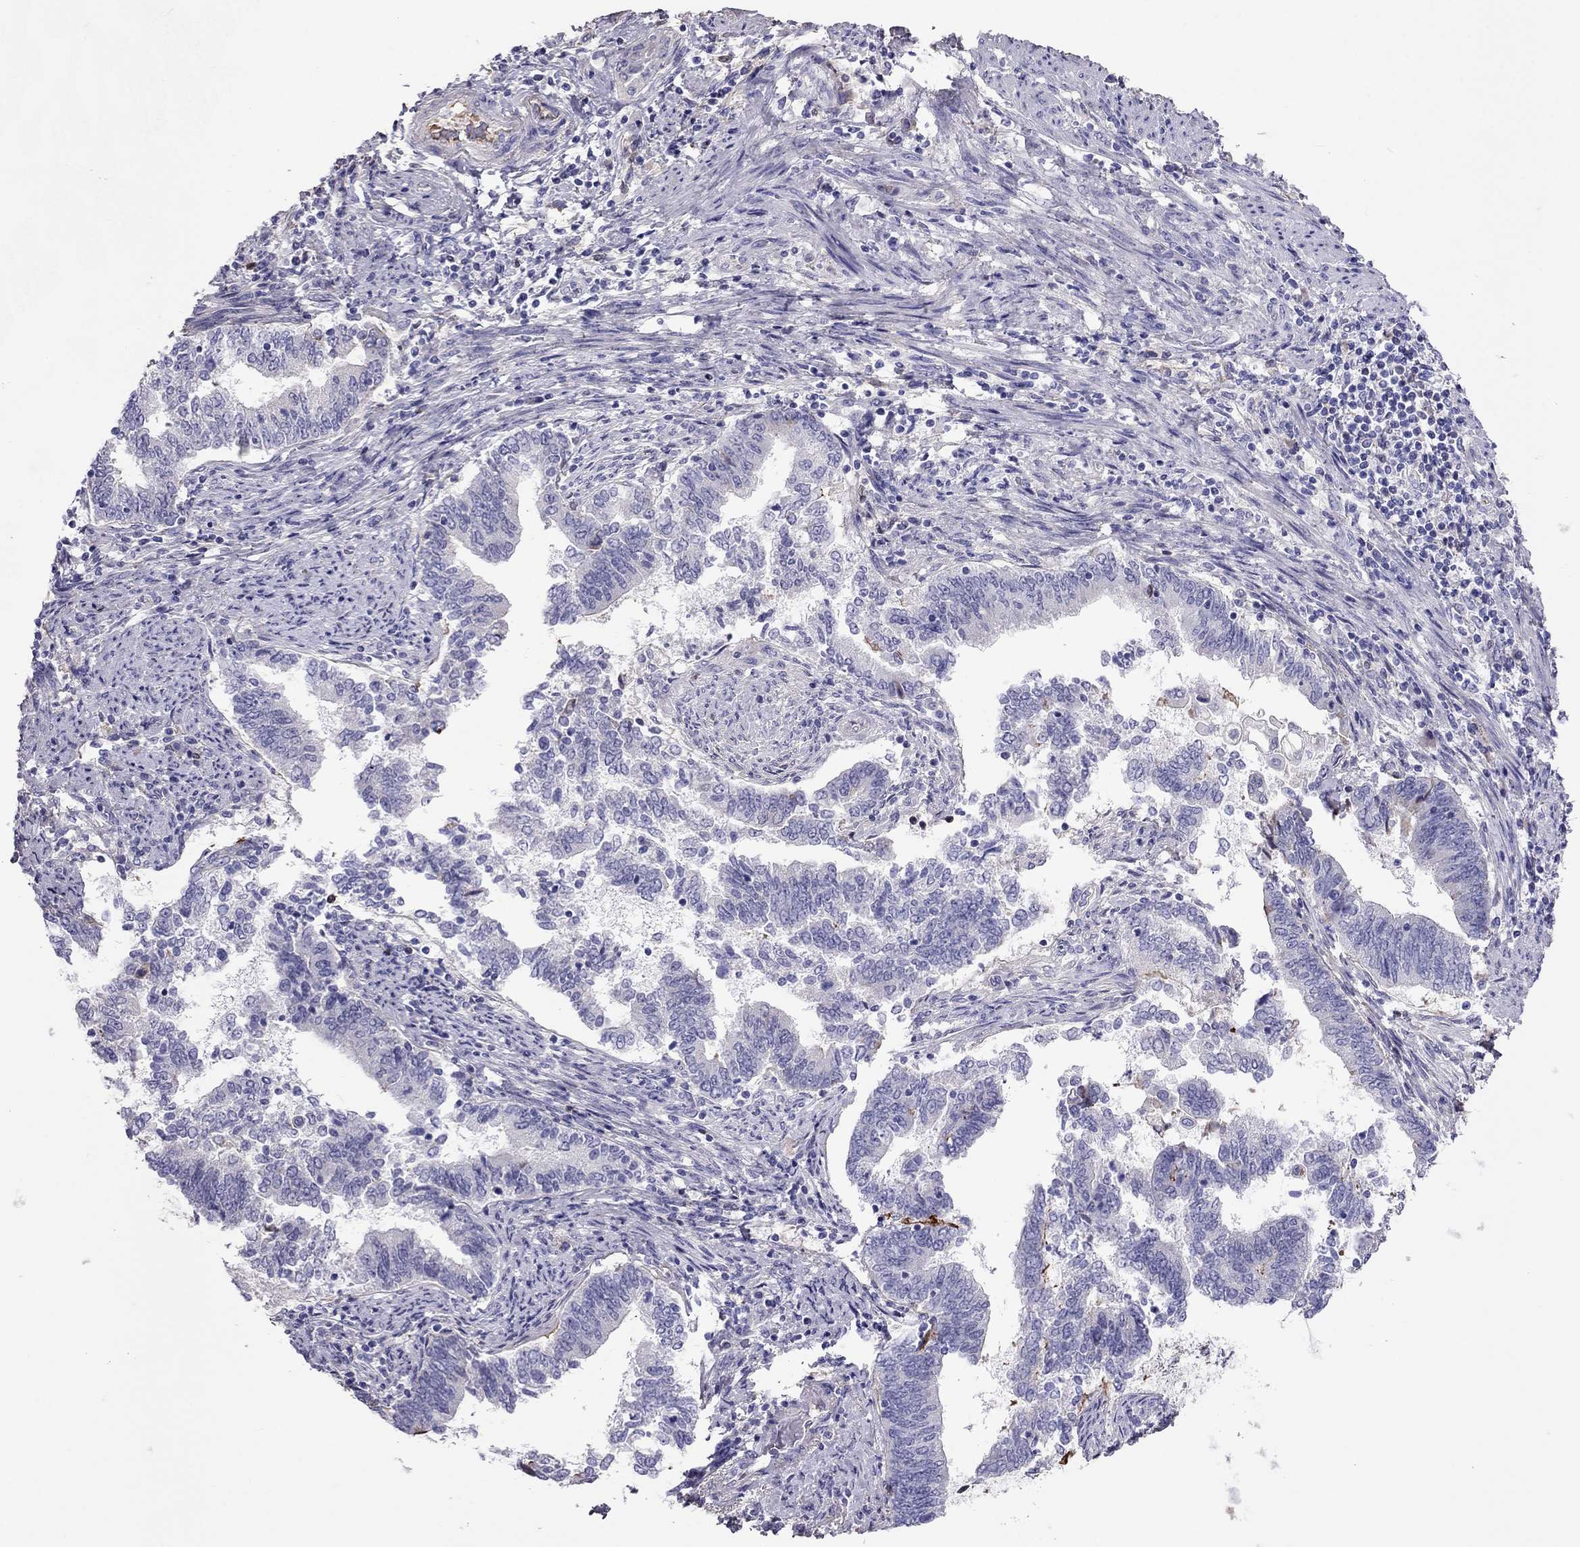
{"staining": {"intensity": "negative", "quantity": "none", "location": "none"}, "tissue": "endometrial cancer", "cell_type": "Tumor cells", "image_type": "cancer", "snomed": [{"axis": "morphology", "description": "Adenocarcinoma, NOS"}, {"axis": "topography", "description": "Endometrium"}], "caption": "This micrograph is of adenocarcinoma (endometrial) stained with IHC to label a protein in brown with the nuclei are counter-stained blue. There is no positivity in tumor cells. (DAB IHC with hematoxylin counter stain).", "gene": "TBC1D21", "patient": {"sex": "female", "age": 65}}